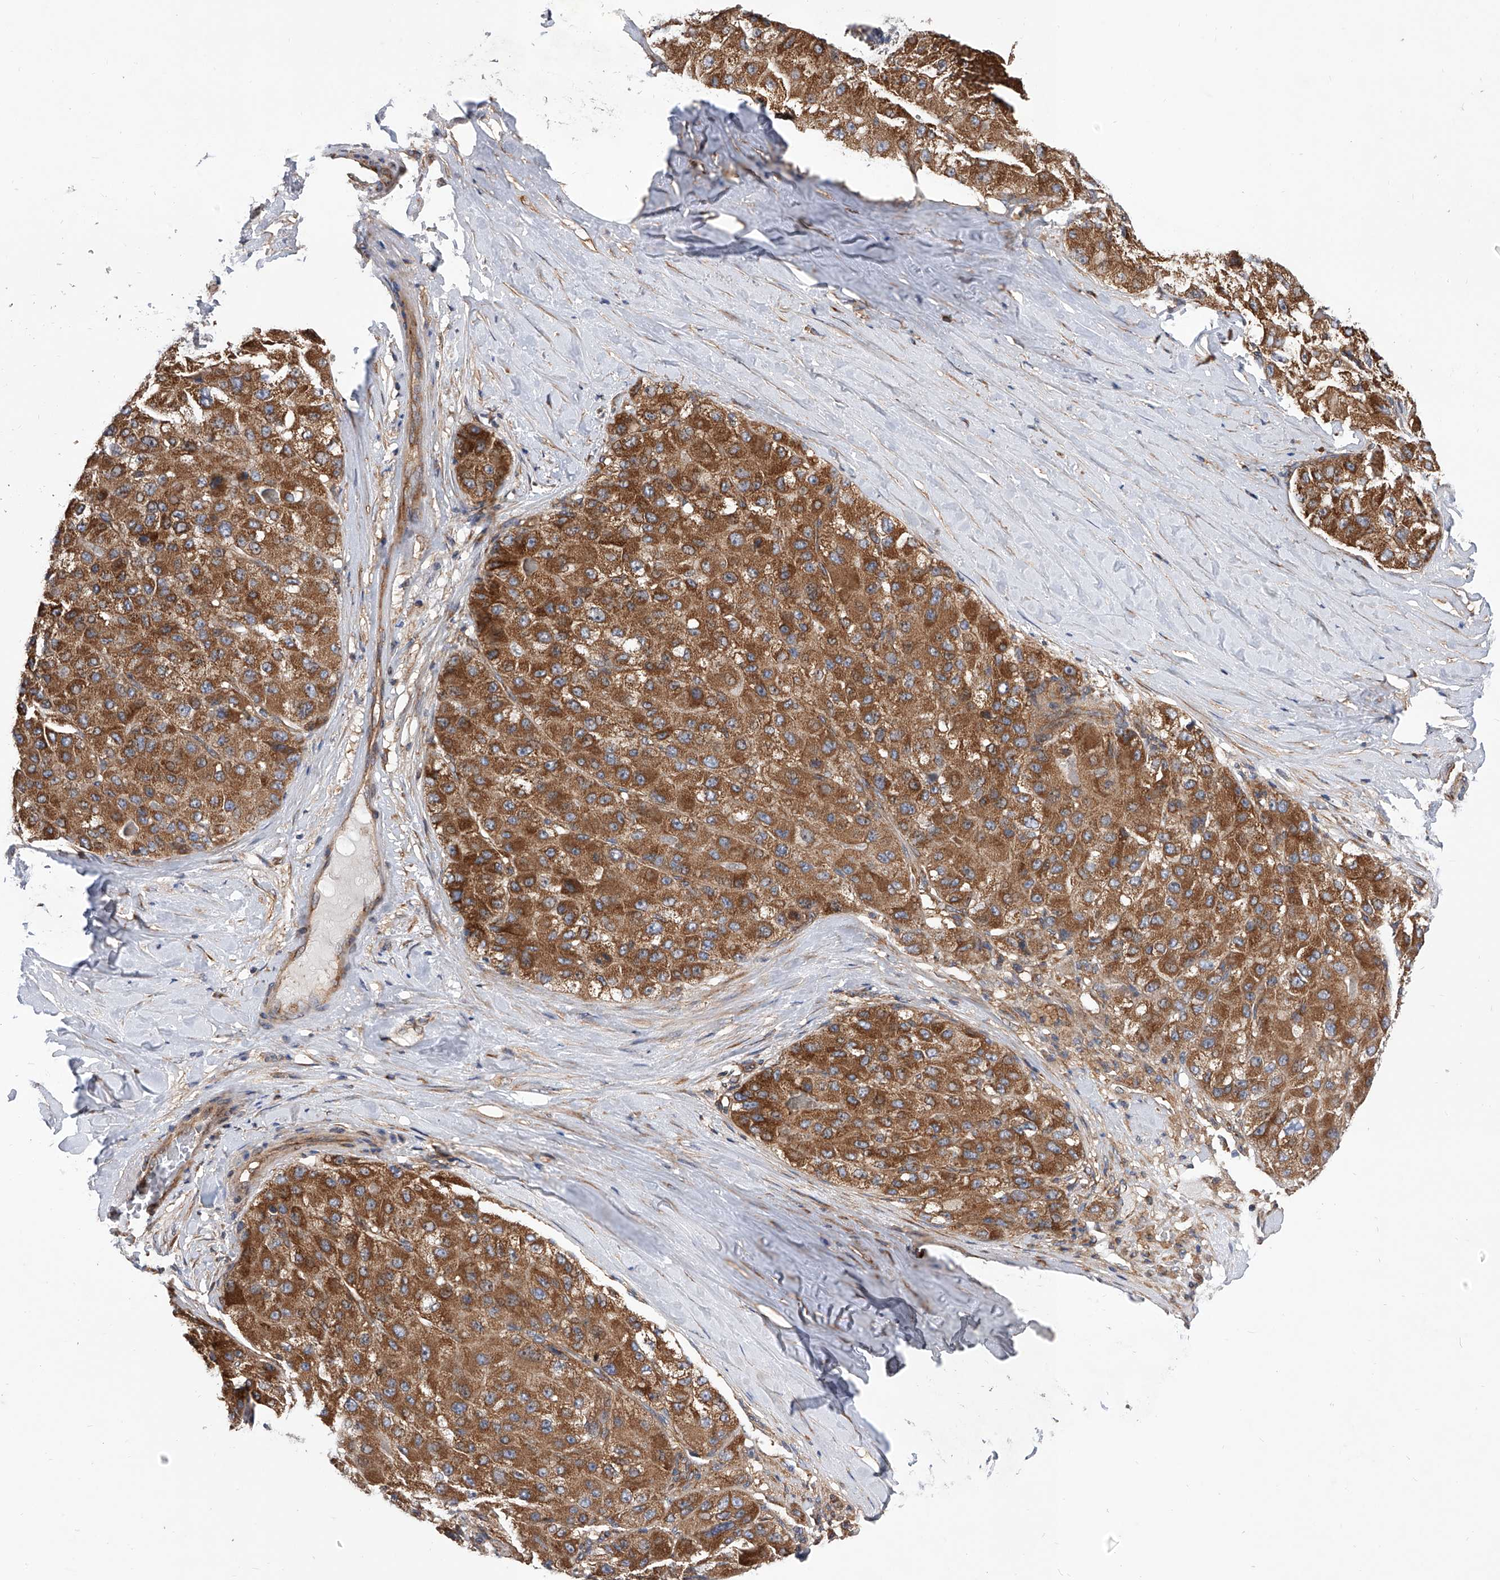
{"staining": {"intensity": "strong", "quantity": ">75%", "location": "cytoplasmic/membranous"}, "tissue": "liver cancer", "cell_type": "Tumor cells", "image_type": "cancer", "snomed": [{"axis": "morphology", "description": "Carcinoma, Hepatocellular, NOS"}, {"axis": "topography", "description": "Liver"}], "caption": "There is high levels of strong cytoplasmic/membranous positivity in tumor cells of liver cancer (hepatocellular carcinoma), as demonstrated by immunohistochemical staining (brown color).", "gene": "CFAP410", "patient": {"sex": "male", "age": 80}}